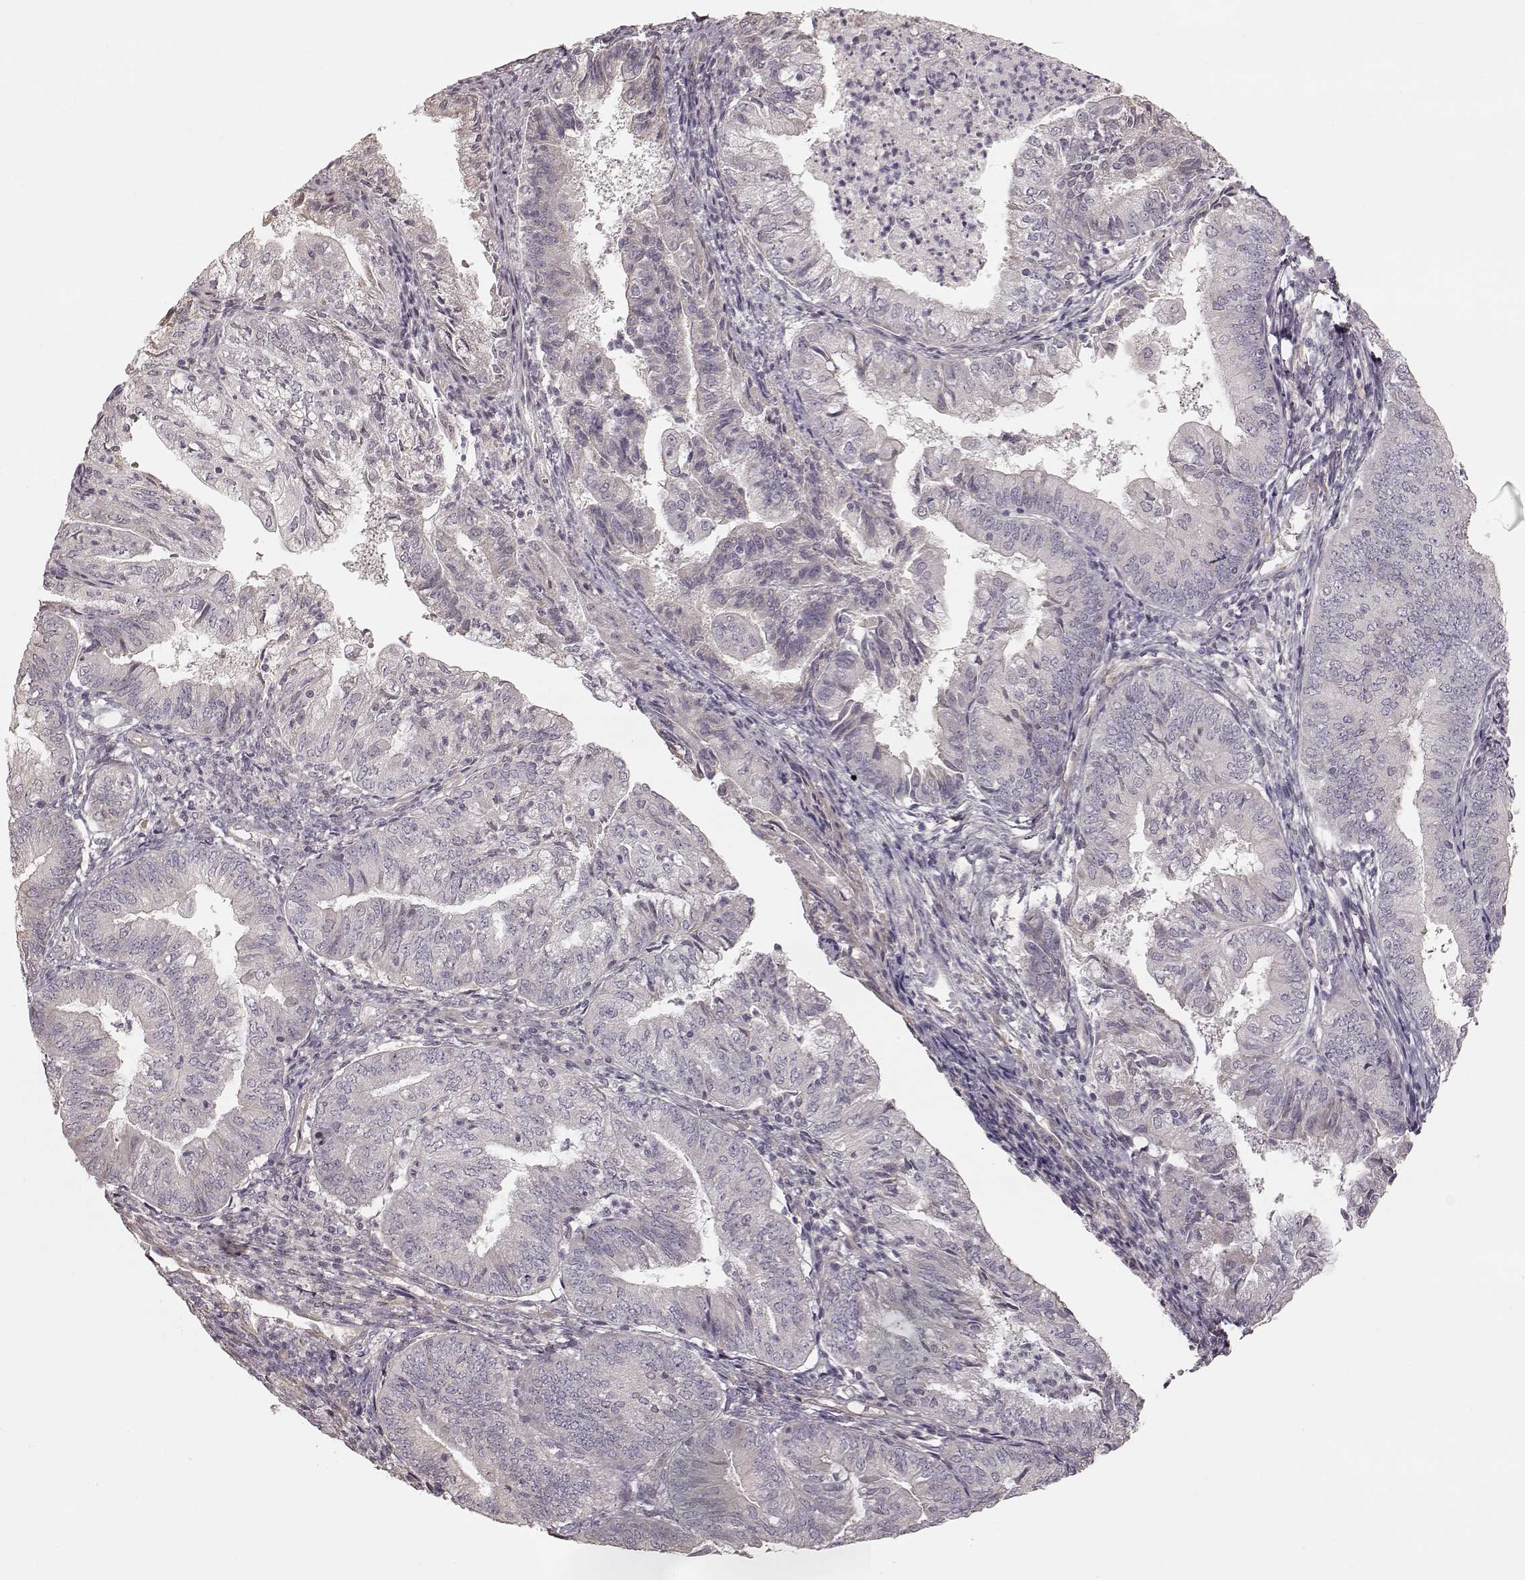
{"staining": {"intensity": "negative", "quantity": "none", "location": "none"}, "tissue": "endometrial cancer", "cell_type": "Tumor cells", "image_type": "cancer", "snomed": [{"axis": "morphology", "description": "Adenocarcinoma, NOS"}, {"axis": "topography", "description": "Endometrium"}], "caption": "The immunohistochemistry (IHC) image has no significant staining in tumor cells of endometrial adenocarcinoma tissue. (IHC, brightfield microscopy, high magnification).", "gene": "KCNJ9", "patient": {"sex": "female", "age": 55}}